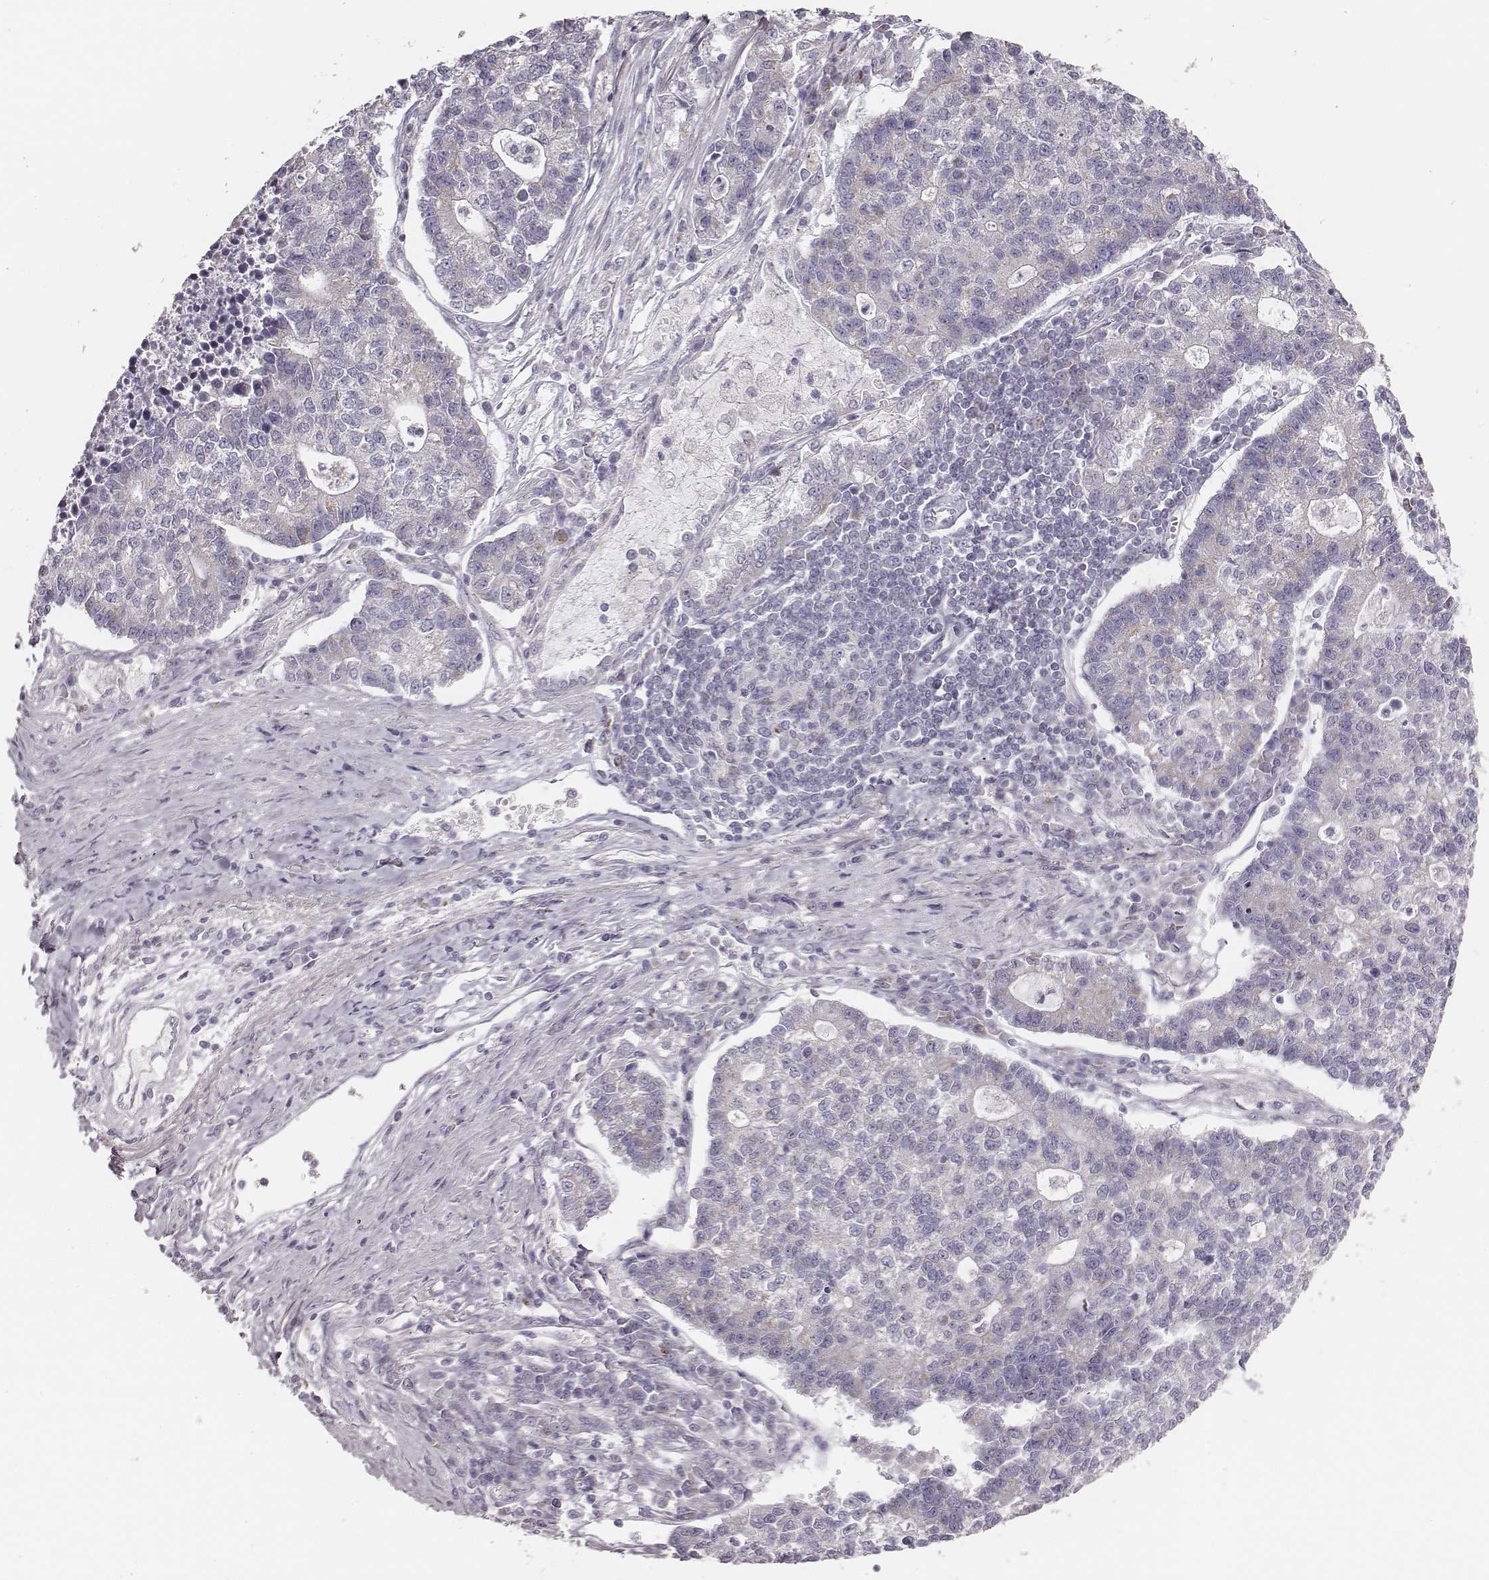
{"staining": {"intensity": "negative", "quantity": "none", "location": "none"}, "tissue": "lung cancer", "cell_type": "Tumor cells", "image_type": "cancer", "snomed": [{"axis": "morphology", "description": "Adenocarcinoma, NOS"}, {"axis": "topography", "description": "Lung"}], "caption": "Tumor cells are negative for protein expression in human lung adenocarcinoma. The staining was performed using DAB to visualize the protein expression in brown, while the nuclei were stained in blue with hematoxylin (Magnification: 20x).", "gene": "UBL4B", "patient": {"sex": "male", "age": 57}}